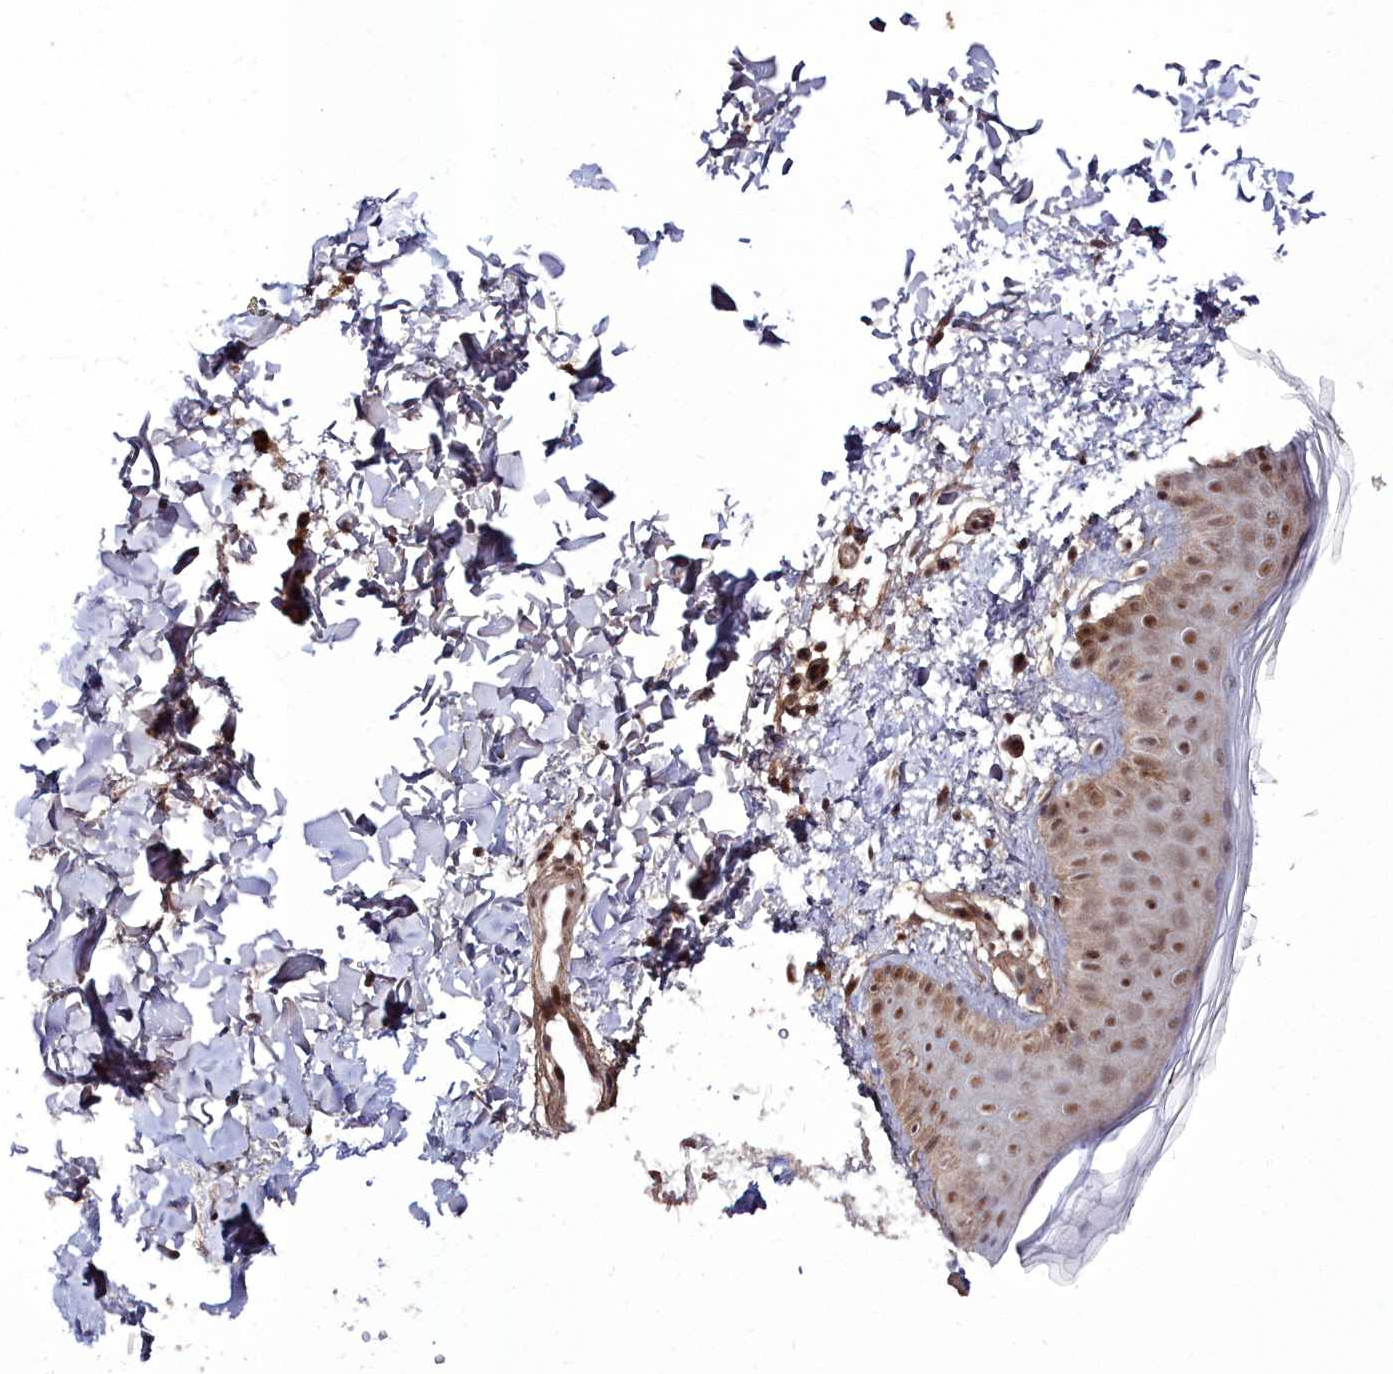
{"staining": {"intensity": "moderate", "quantity": ">75%", "location": "cytoplasmic/membranous,nuclear"}, "tissue": "skin", "cell_type": "Fibroblasts", "image_type": "normal", "snomed": [{"axis": "morphology", "description": "Normal tissue, NOS"}, {"axis": "topography", "description": "Skin"}], "caption": "Protein staining by immunohistochemistry (IHC) demonstrates moderate cytoplasmic/membranous,nuclear positivity in approximately >75% of fibroblasts in benign skin.", "gene": "CXXC1", "patient": {"sex": "male", "age": 36}}